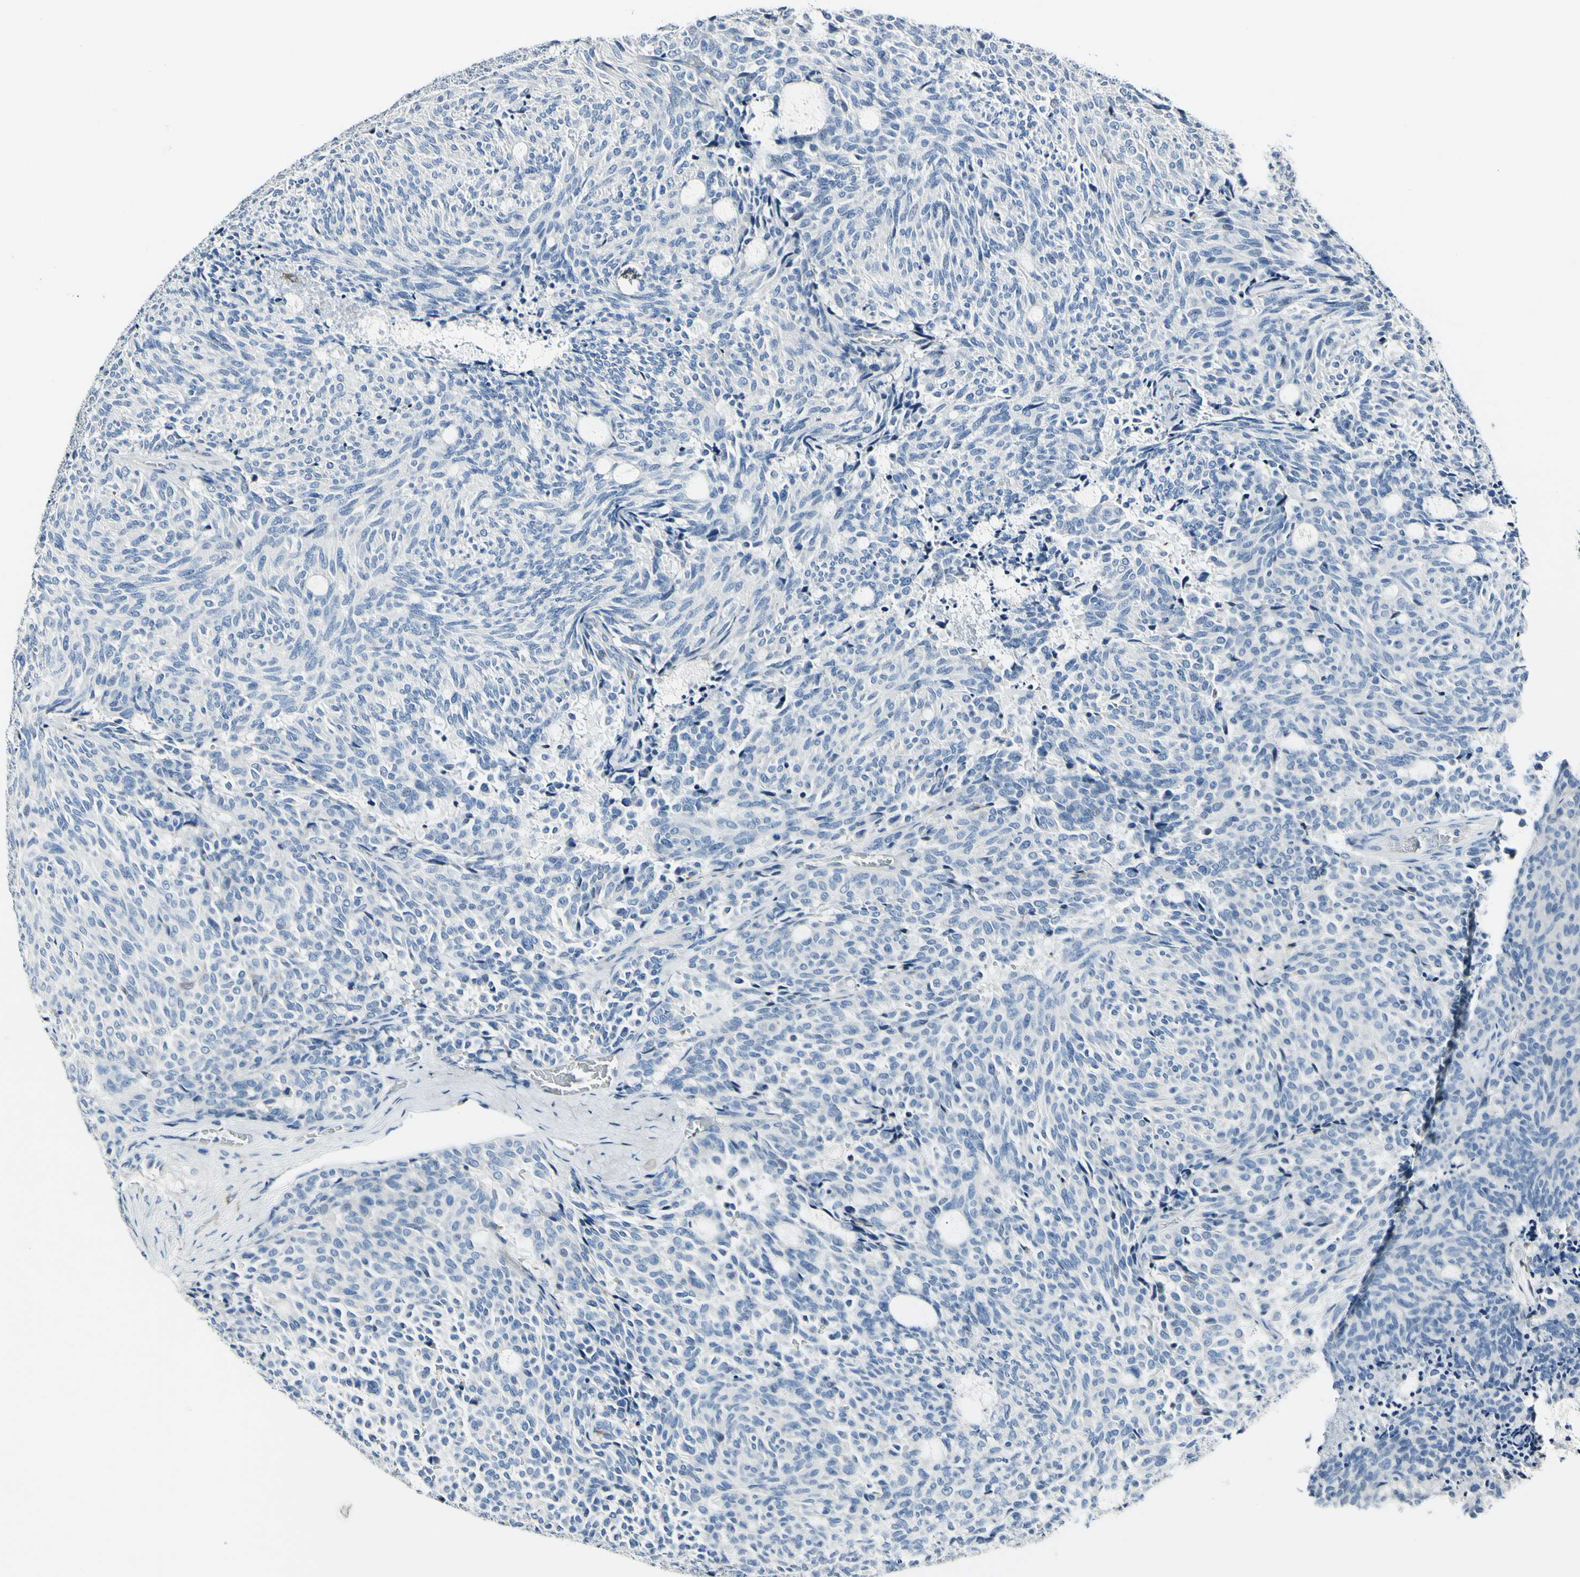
{"staining": {"intensity": "negative", "quantity": "none", "location": "none"}, "tissue": "carcinoid", "cell_type": "Tumor cells", "image_type": "cancer", "snomed": [{"axis": "morphology", "description": "Carcinoid, malignant, NOS"}, {"axis": "topography", "description": "Pancreas"}], "caption": "Tumor cells are negative for protein expression in human carcinoid. (Immunohistochemistry, brightfield microscopy, high magnification).", "gene": "COL6A3", "patient": {"sex": "female", "age": 54}}